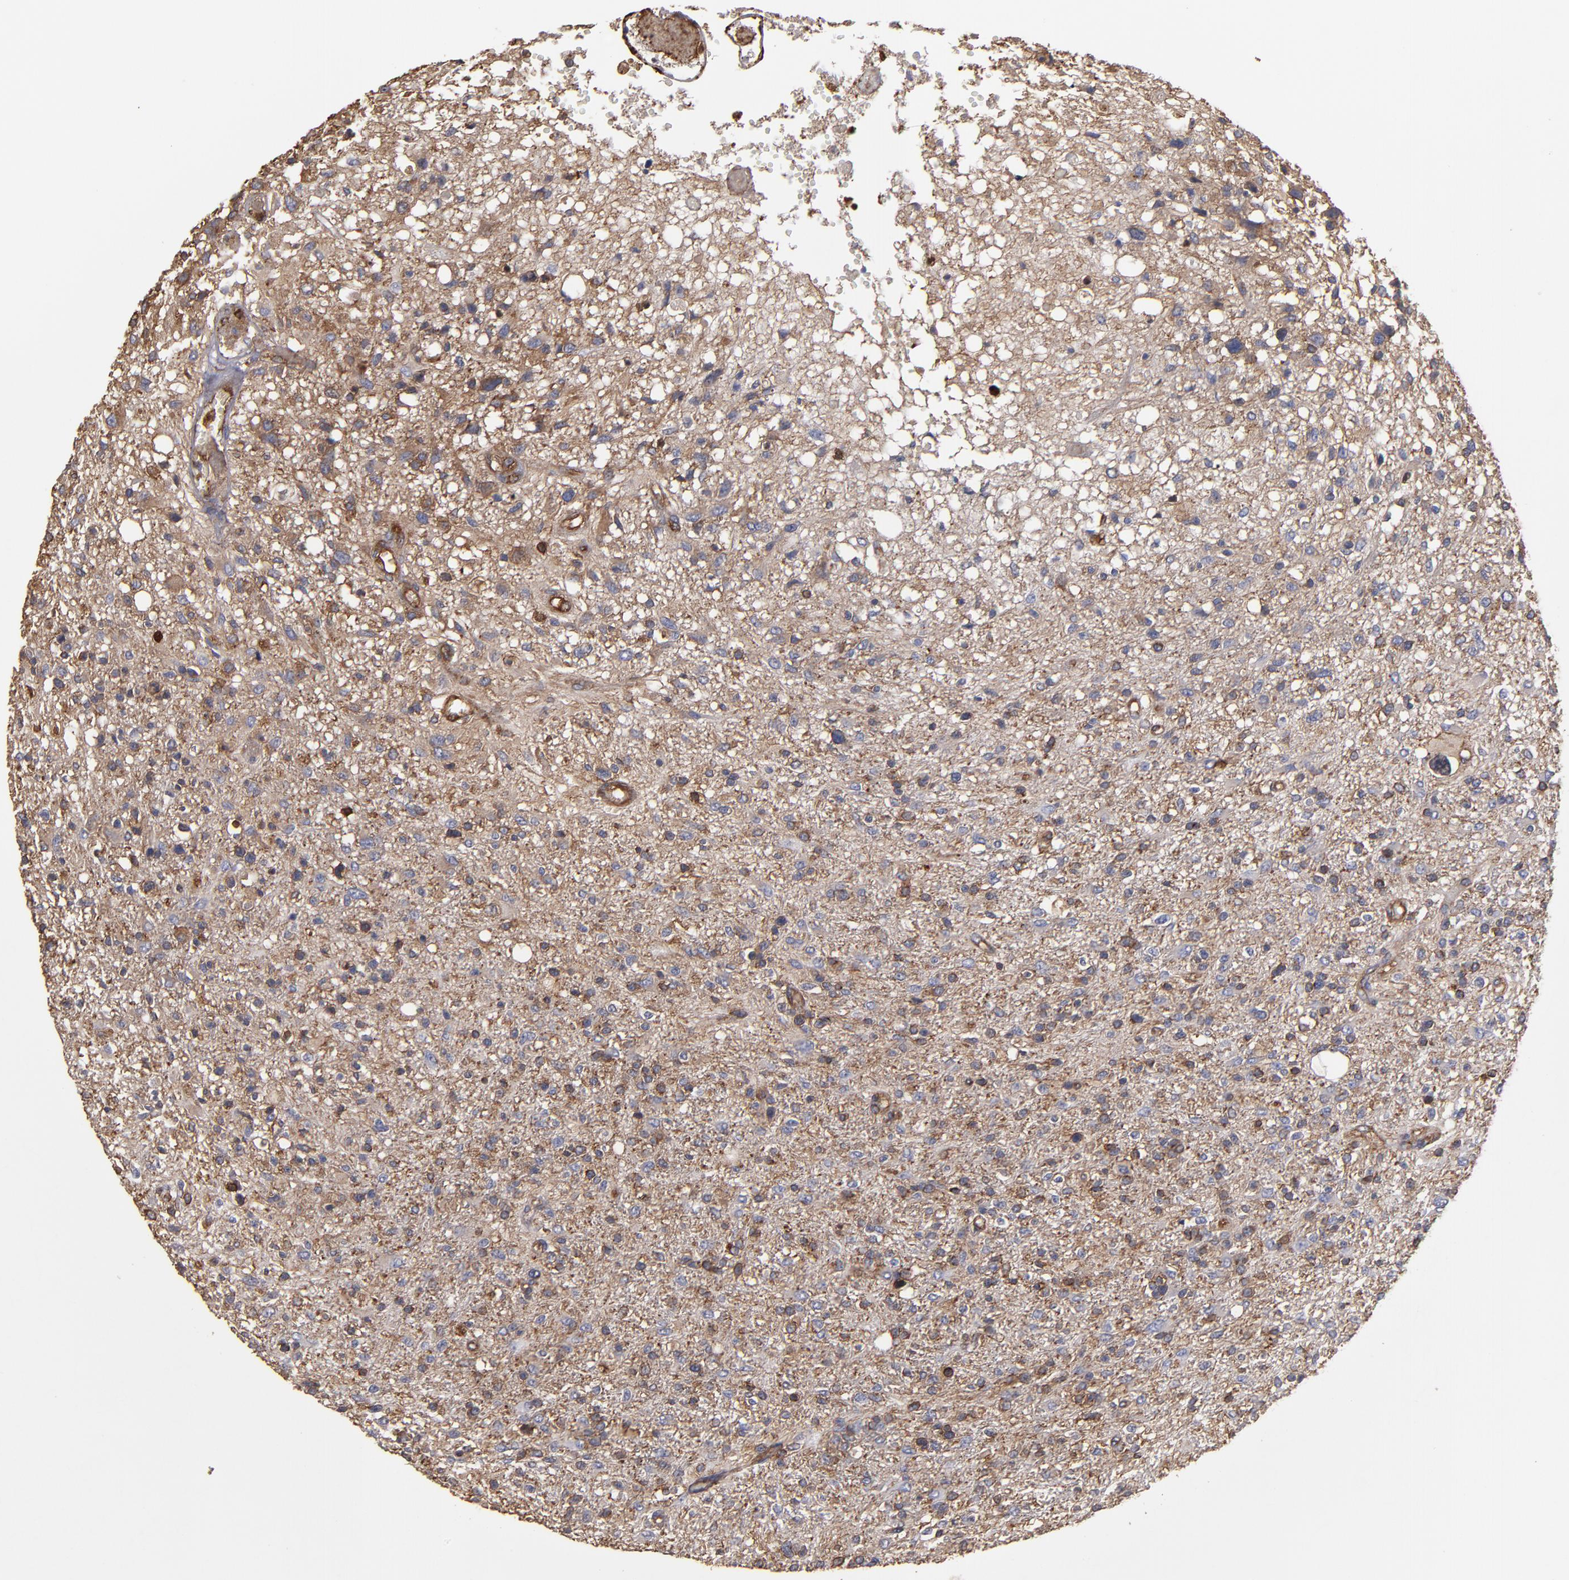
{"staining": {"intensity": "moderate", "quantity": "25%-75%", "location": "cytoplasmic/membranous"}, "tissue": "glioma", "cell_type": "Tumor cells", "image_type": "cancer", "snomed": [{"axis": "morphology", "description": "Glioma, malignant, High grade"}, {"axis": "topography", "description": "Cerebral cortex"}], "caption": "A micrograph showing moderate cytoplasmic/membranous expression in approximately 25%-75% of tumor cells in glioma, as visualized by brown immunohistochemical staining.", "gene": "ACTN4", "patient": {"sex": "male", "age": 76}}